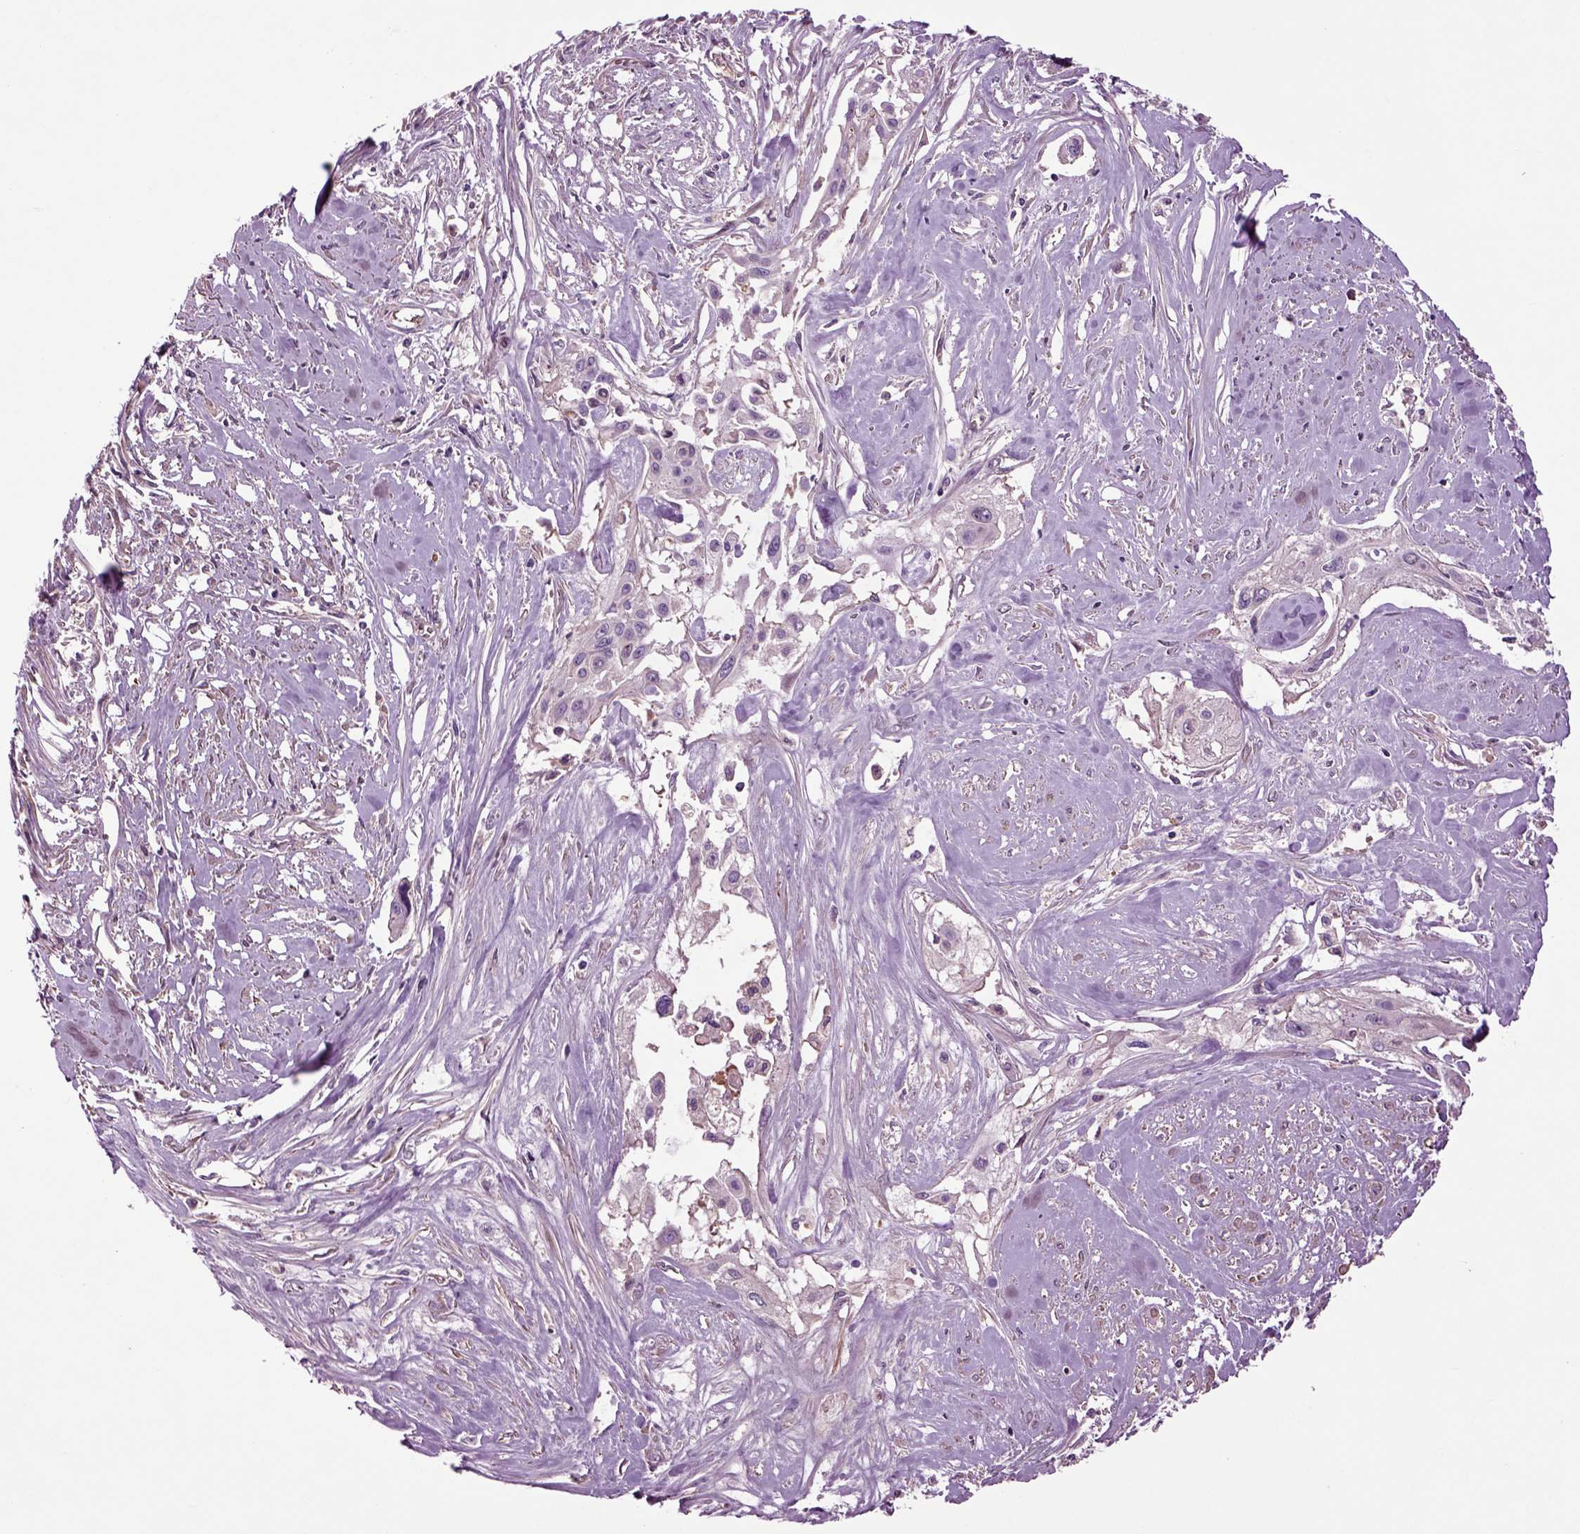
{"staining": {"intensity": "negative", "quantity": "none", "location": "none"}, "tissue": "cervical cancer", "cell_type": "Tumor cells", "image_type": "cancer", "snomed": [{"axis": "morphology", "description": "Squamous cell carcinoma, NOS"}, {"axis": "topography", "description": "Cervix"}], "caption": "Immunohistochemistry (IHC) photomicrograph of neoplastic tissue: cervical cancer (squamous cell carcinoma) stained with DAB (3,3'-diaminobenzidine) shows no significant protein staining in tumor cells.", "gene": "SPON1", "patient": {"sex": "female", "age": 49}}